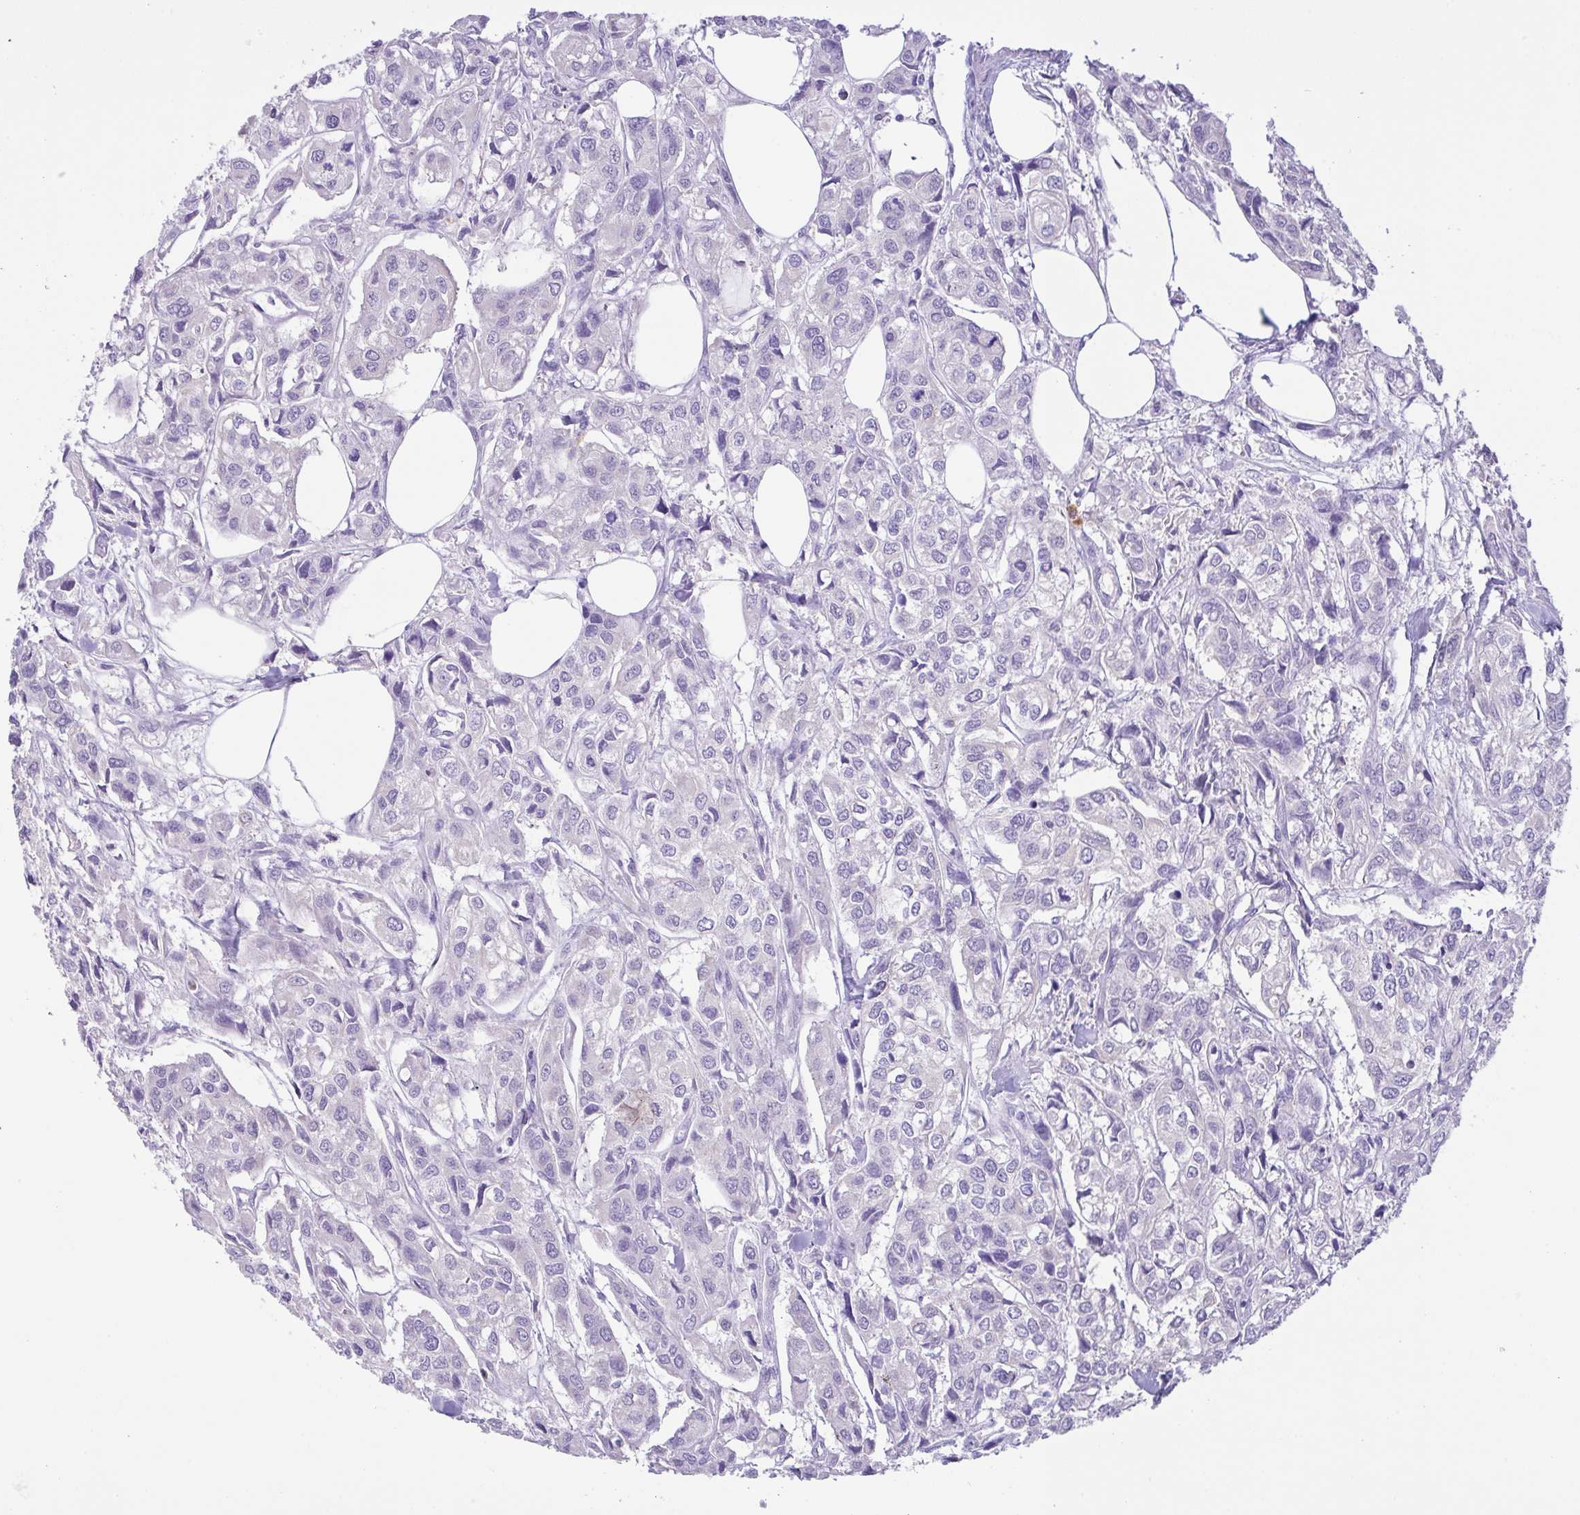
{"staining": {"intensity": "negative", "quantity": "none", "location": "none"}, "tissue": "urothelial cancer", "cell_type": "Tumor cells", "image_type": "cancer", "snomed": [{"axis": "morphology", "description": "Urothelial carcinoma, High grade"}, {"axis": "topography", "description": "Urinary bladder"}], "caption": "This is an immunohistochemistry (IHC) image of human urothelial carcinoma (high-grade). There is no positivity in tumor cells.", "gene": "CST11", "patient": {"sex": "male", "age": 67}}